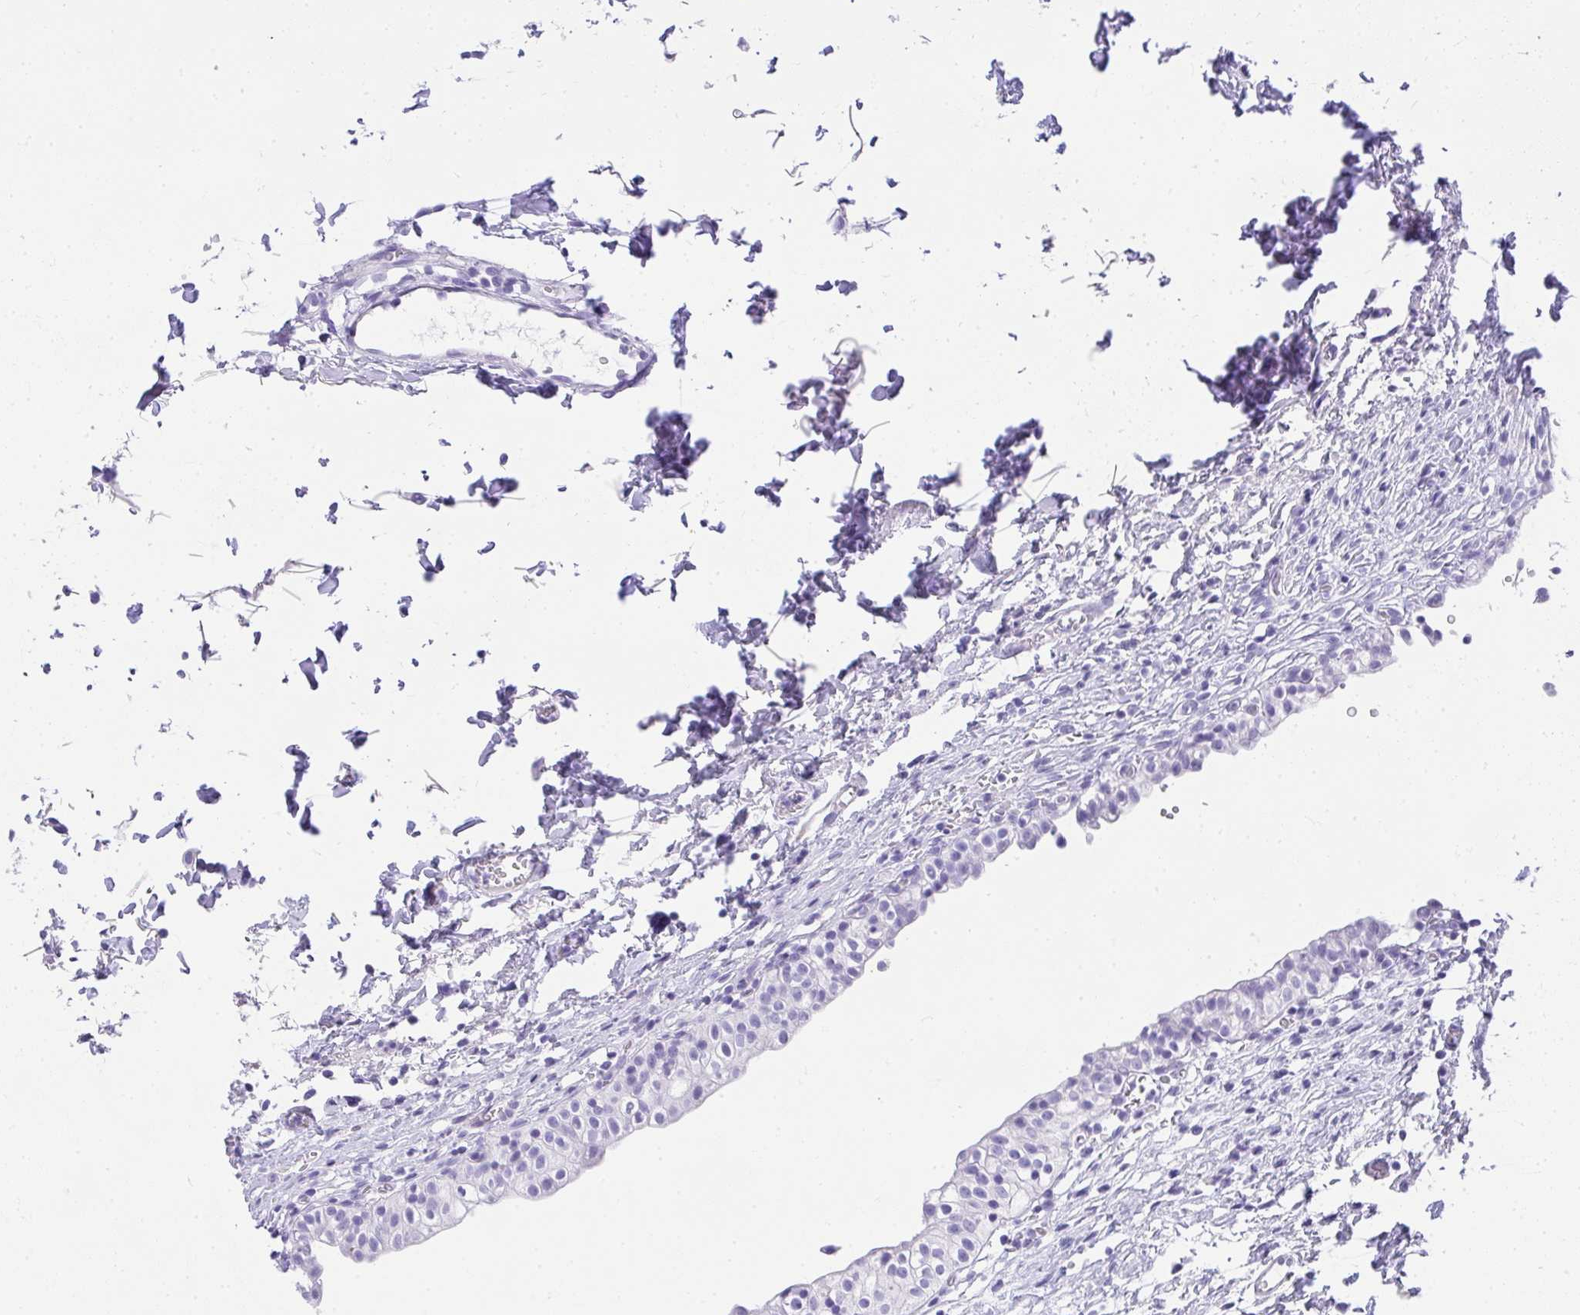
{"staining": {"intensity": "negative", "quantity": "none", "location": "none"}, "tissue": "urinary bladder", "cell_type": "Urothelial cells", "image_type": "normal", "snomed": [{"axis": "morphology", "description": "Normal tissue, NOS"}, {"axis": "topography", "description": "Urinary bladder"}, {"axis": "topography", "description": "Peripheral nerve tissue"}], "caption": "Image shows no significant protein positivity in urothelial cells of benign urinary bladder.", "gene": "AVIL", "patient": {"sex": "male", "age": 55}}